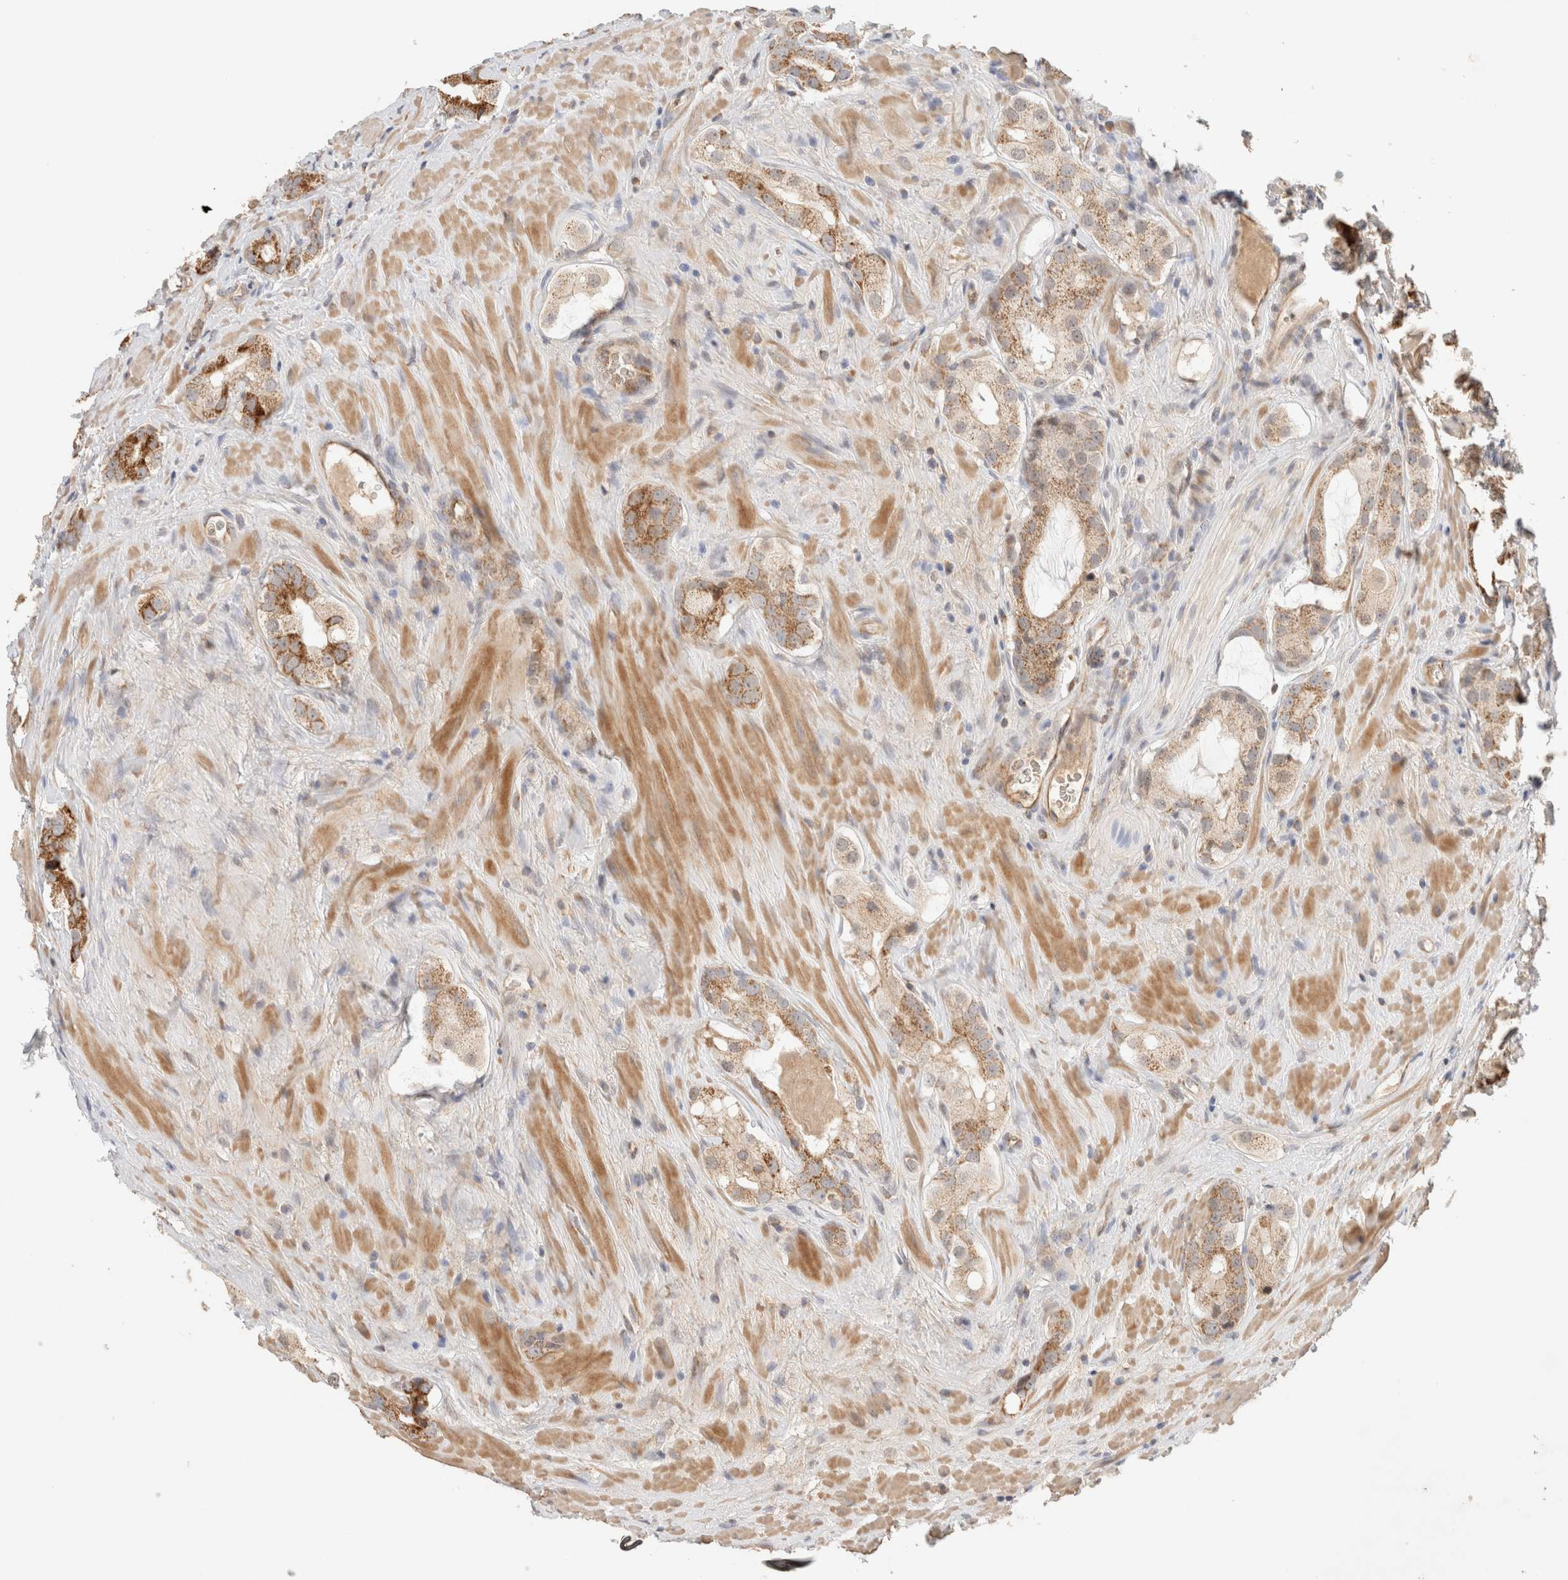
{"staining": {"intensity": "moderate", "quantity": ">75%", "location": "cytoplasmic/membranous"}, "tissue": "prostate cancer", "cell_type": "Tumor cells", "image_type": "cancer", "snomed": [{"axis": "morphology", "description": "Adenocarcinoma, High grade"}, {"axis": "topography", "description": "Prostate"}], "caption": "There is medium levels of moderate cytoplasmic/membranous staining in tumor cells of adenocarcinoma (high-grade) (prostate), as demonstrated by immunohistochemical staining (brown color).", "gene": "MRM3", "patient": {"sex": "male", "age": 63}}